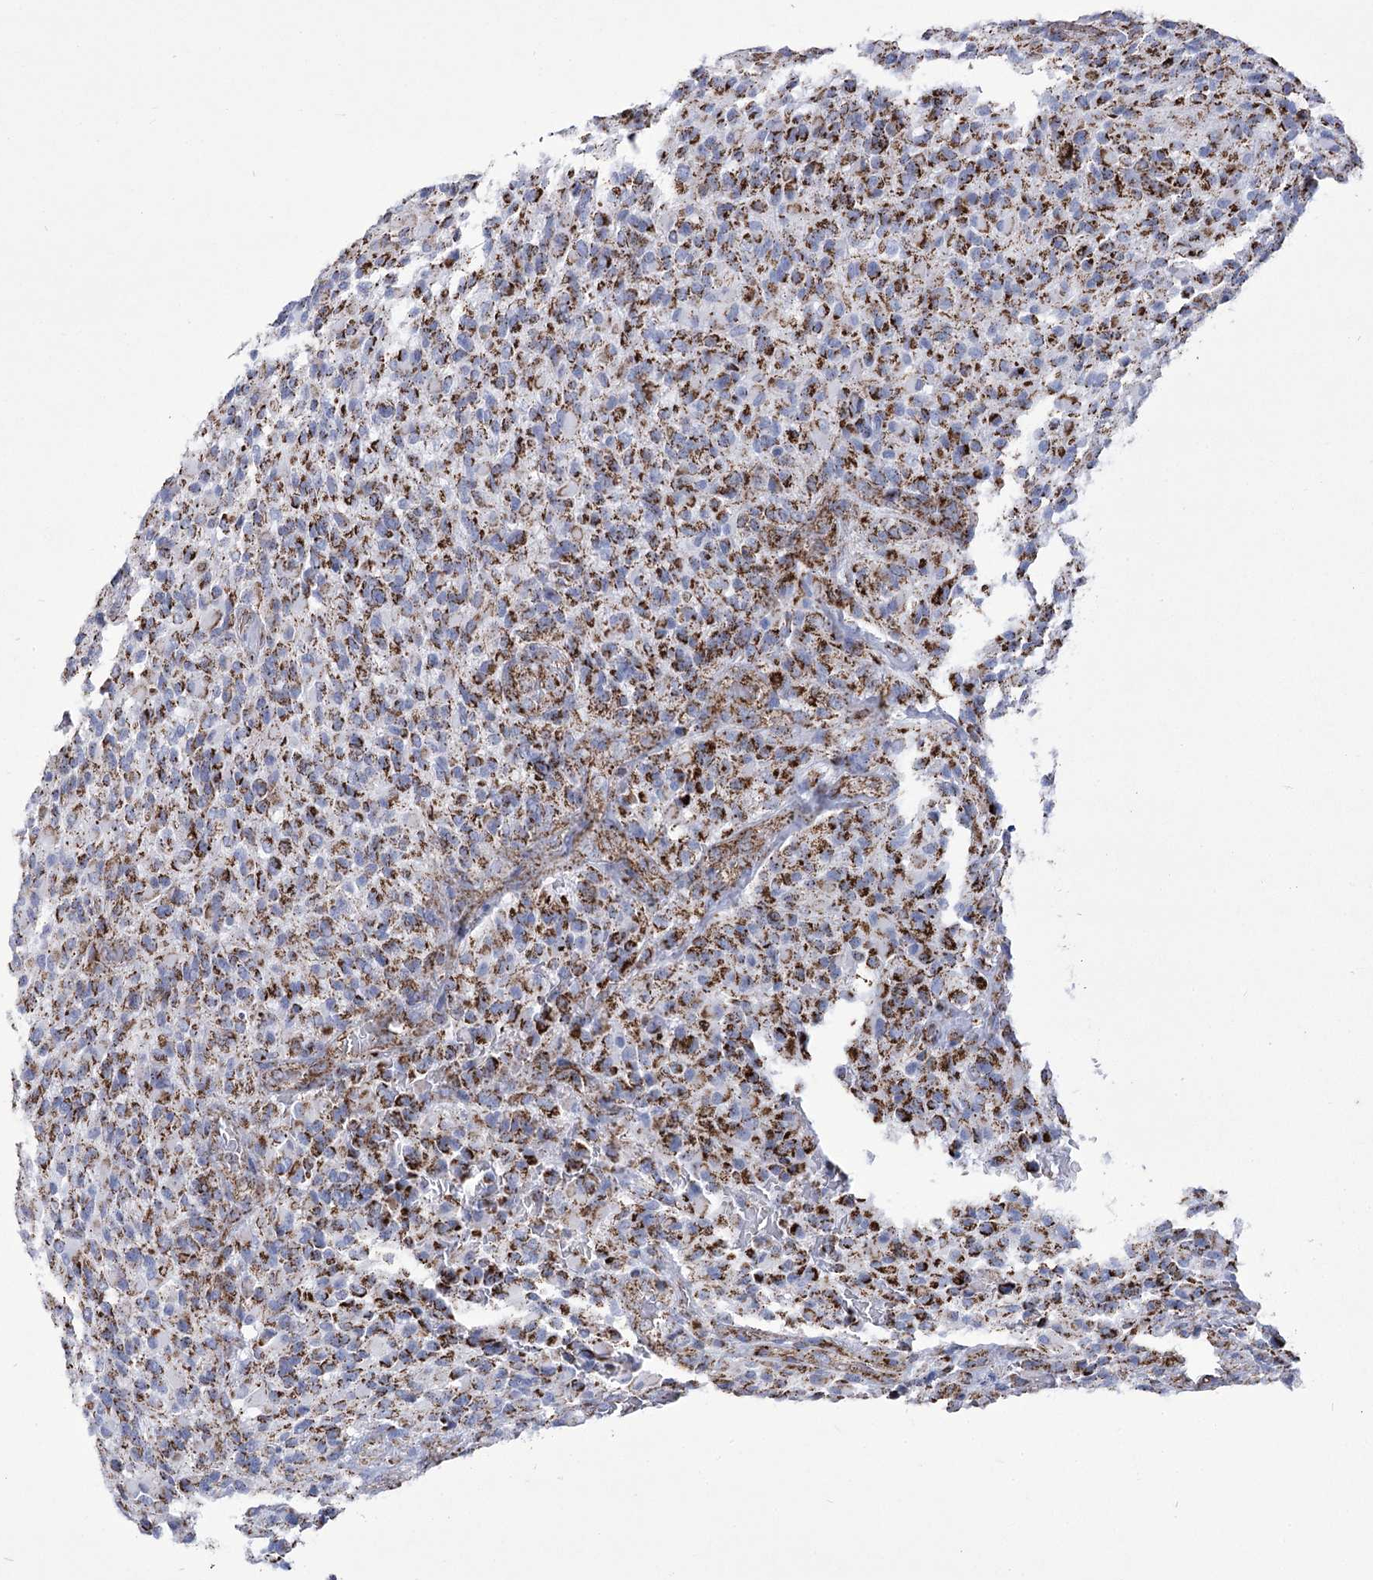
{"staining": {"intensity": "strong", "quantity": ">75%", "location": "cytoplasmic/membranous"}, "tissue": "glioma", "cell_type": "Tumor cells", "image_type": "cancer", "snomed": [{"axis": "morphology", "description": "Glioma, malignant, High grade"}, {"axis": "topography", "description": "Brain"}], "caption": "Strong cytoplasmic/membranous protein expression is appreciated in about >75% of tumor cells in malignant glioma (high-grade). (IHC, brightfield microscopy, high magnification).", "gene": "PDHB", "patient": {"sex": "male", "age": 71}}